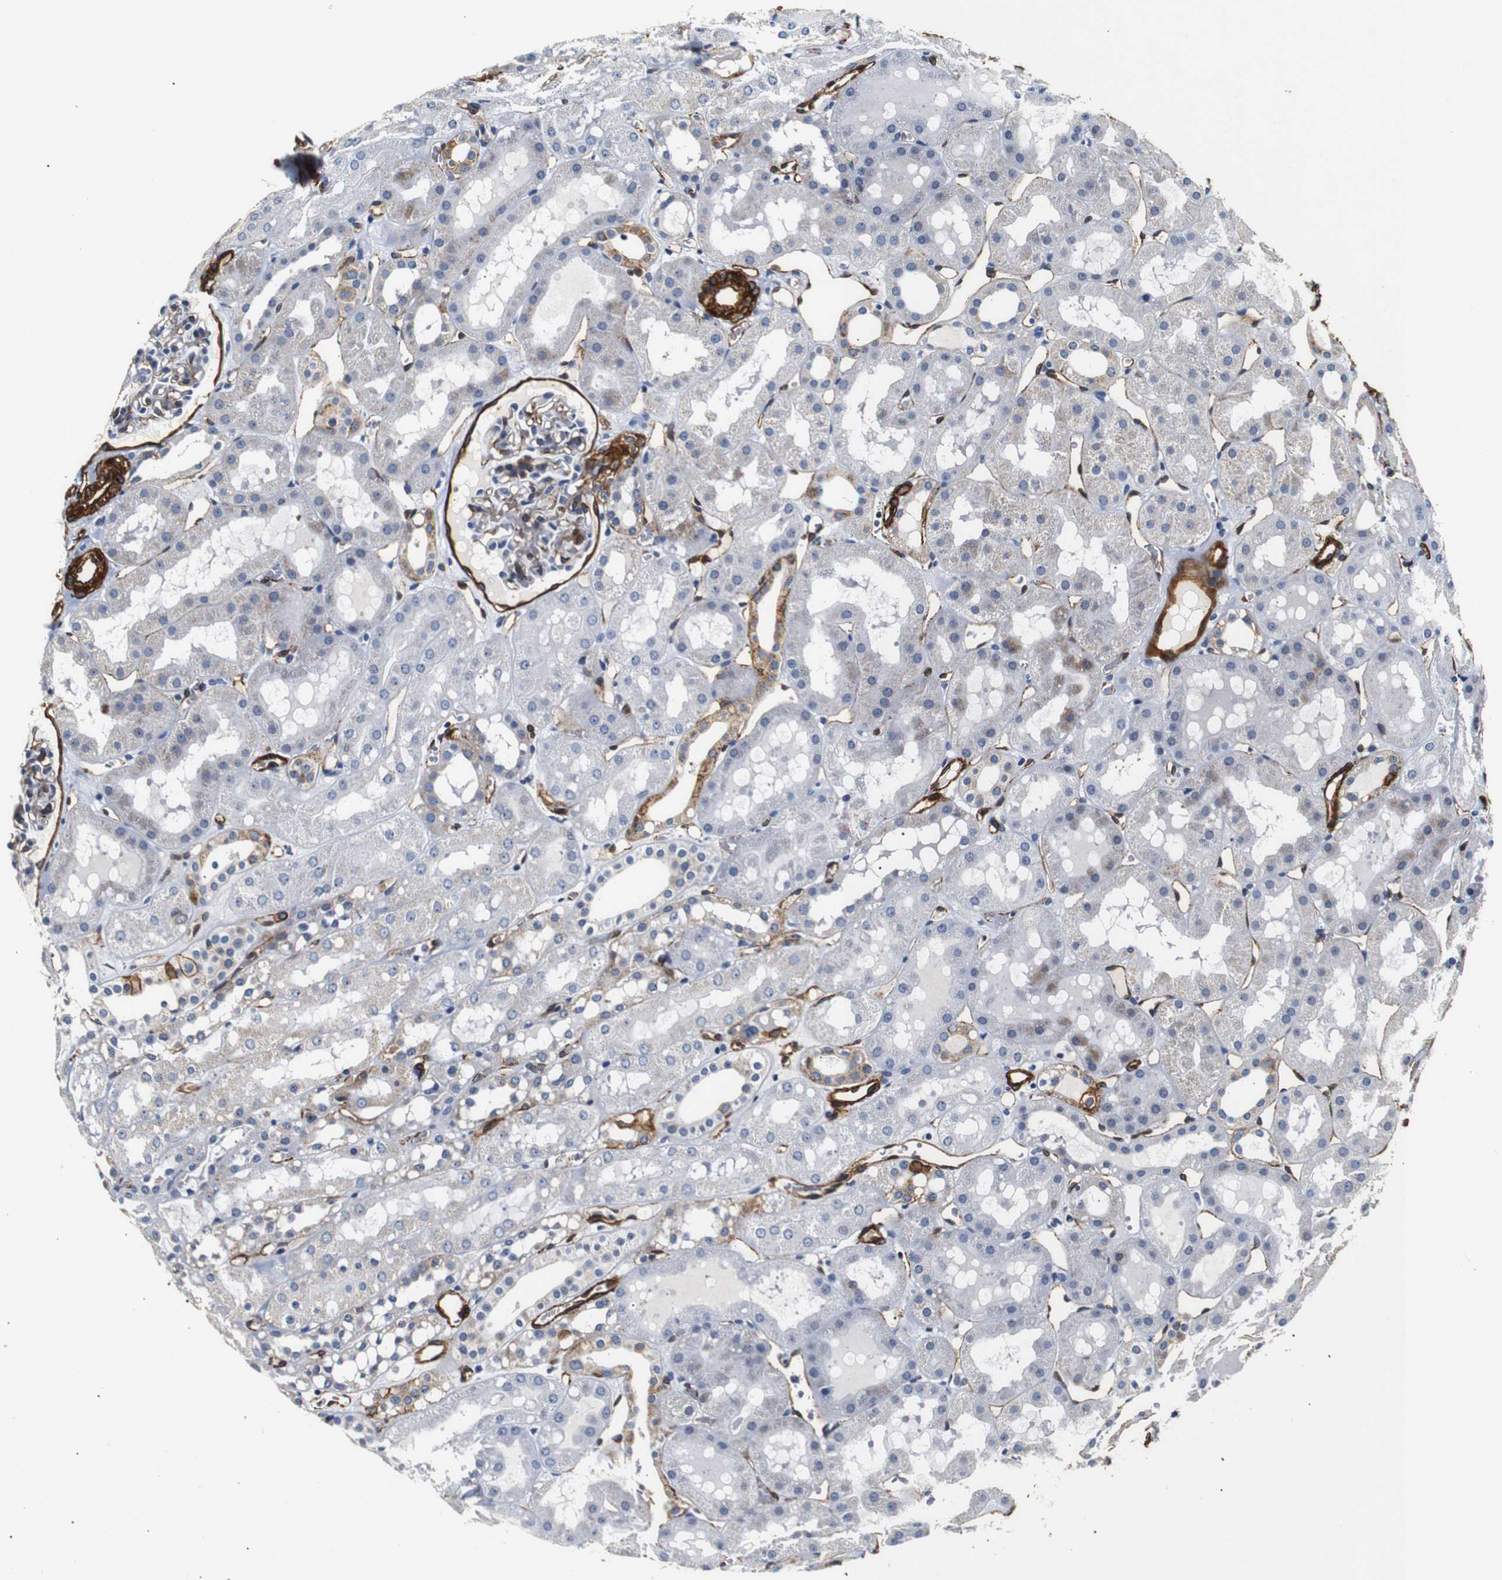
{"staining": {"intensity": "moderate", "quantity": "25%-75%", "location": "cytoplasmic/membranous"}, "tissue": "kidney", "cell_type": "Cells in glomeruli", "image_type": "normal", "snomed": [{"axis": "morphology", "description": "Normal tissue, NOS"}, {"axis": "topography", "description": "Kidney"}, {"axis": "topography", "description": "Urinary bladder"}], "caption": "DAB immunohistochemical staining of unremarkable human kidney displays moderate cytoplasmic/membranous protein staining in about 25%-75% of cells in glomeruli.", "gene": "CAV2", "patient": {"sex": "male", "age": 16}}